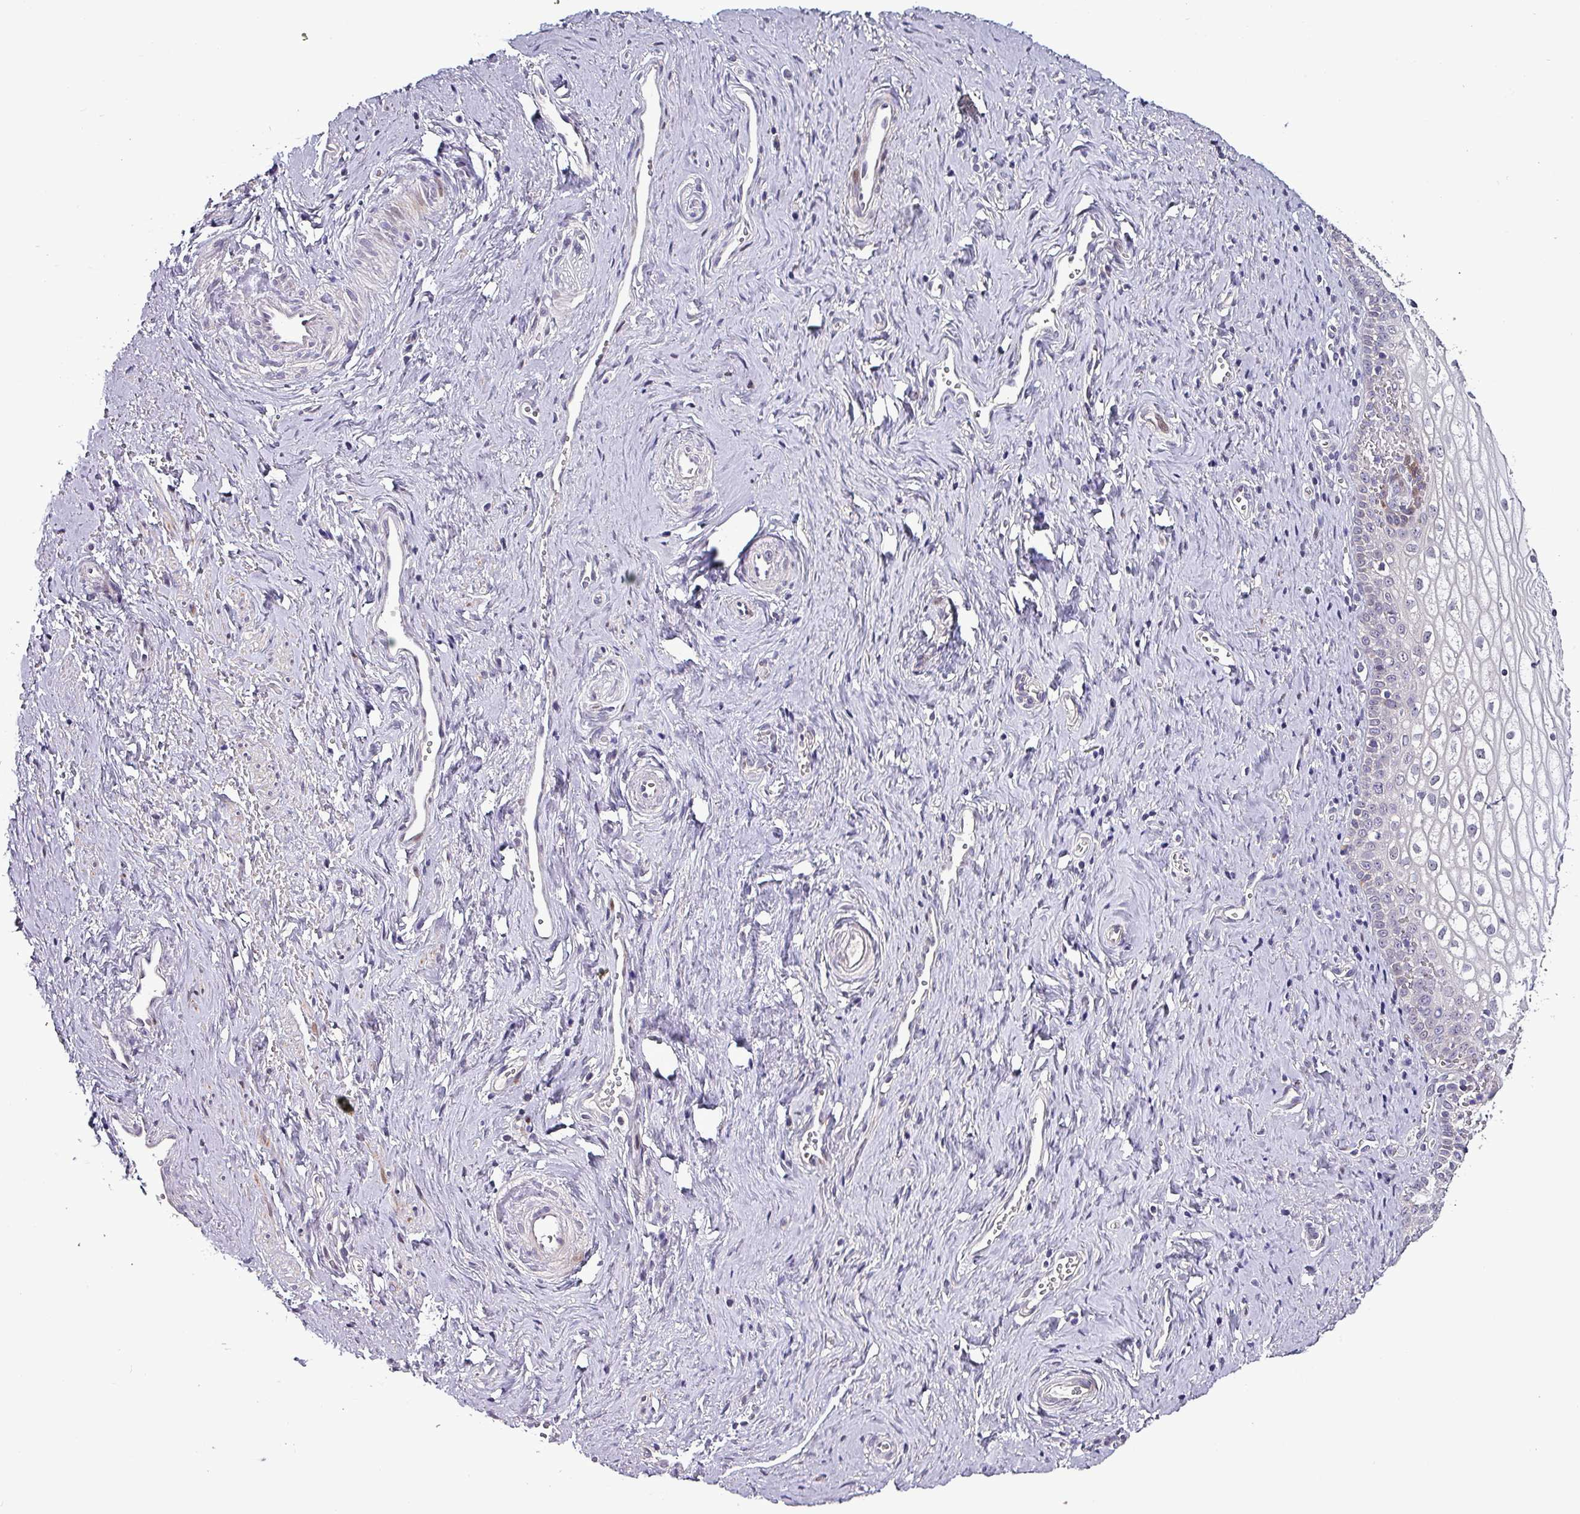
{"staining": {"intensity": "moderate", "quantity": "<25%", "location": "cytoplasmic/membranous"}, "tissue": "vagina", "cell_type": "Squamous epithelial cells", "image_type": "normal", "snomed": [{"axis": "morphology", "description": "Normal tissue, NOS"}, {"axis": "topography", "description": "Vagina"}], "caption": "A micrograph of human vagina stained for a protein reveals moderate cytoplasmic/membranous brown staining in squamous epithelial cells. The staining was performed using DAB, with brown indicating positive protein expression. Nuclei are stained blue with hematoxylin.", "gene": "GRAPL", "patient": {"sex": "female", "age": 59}}